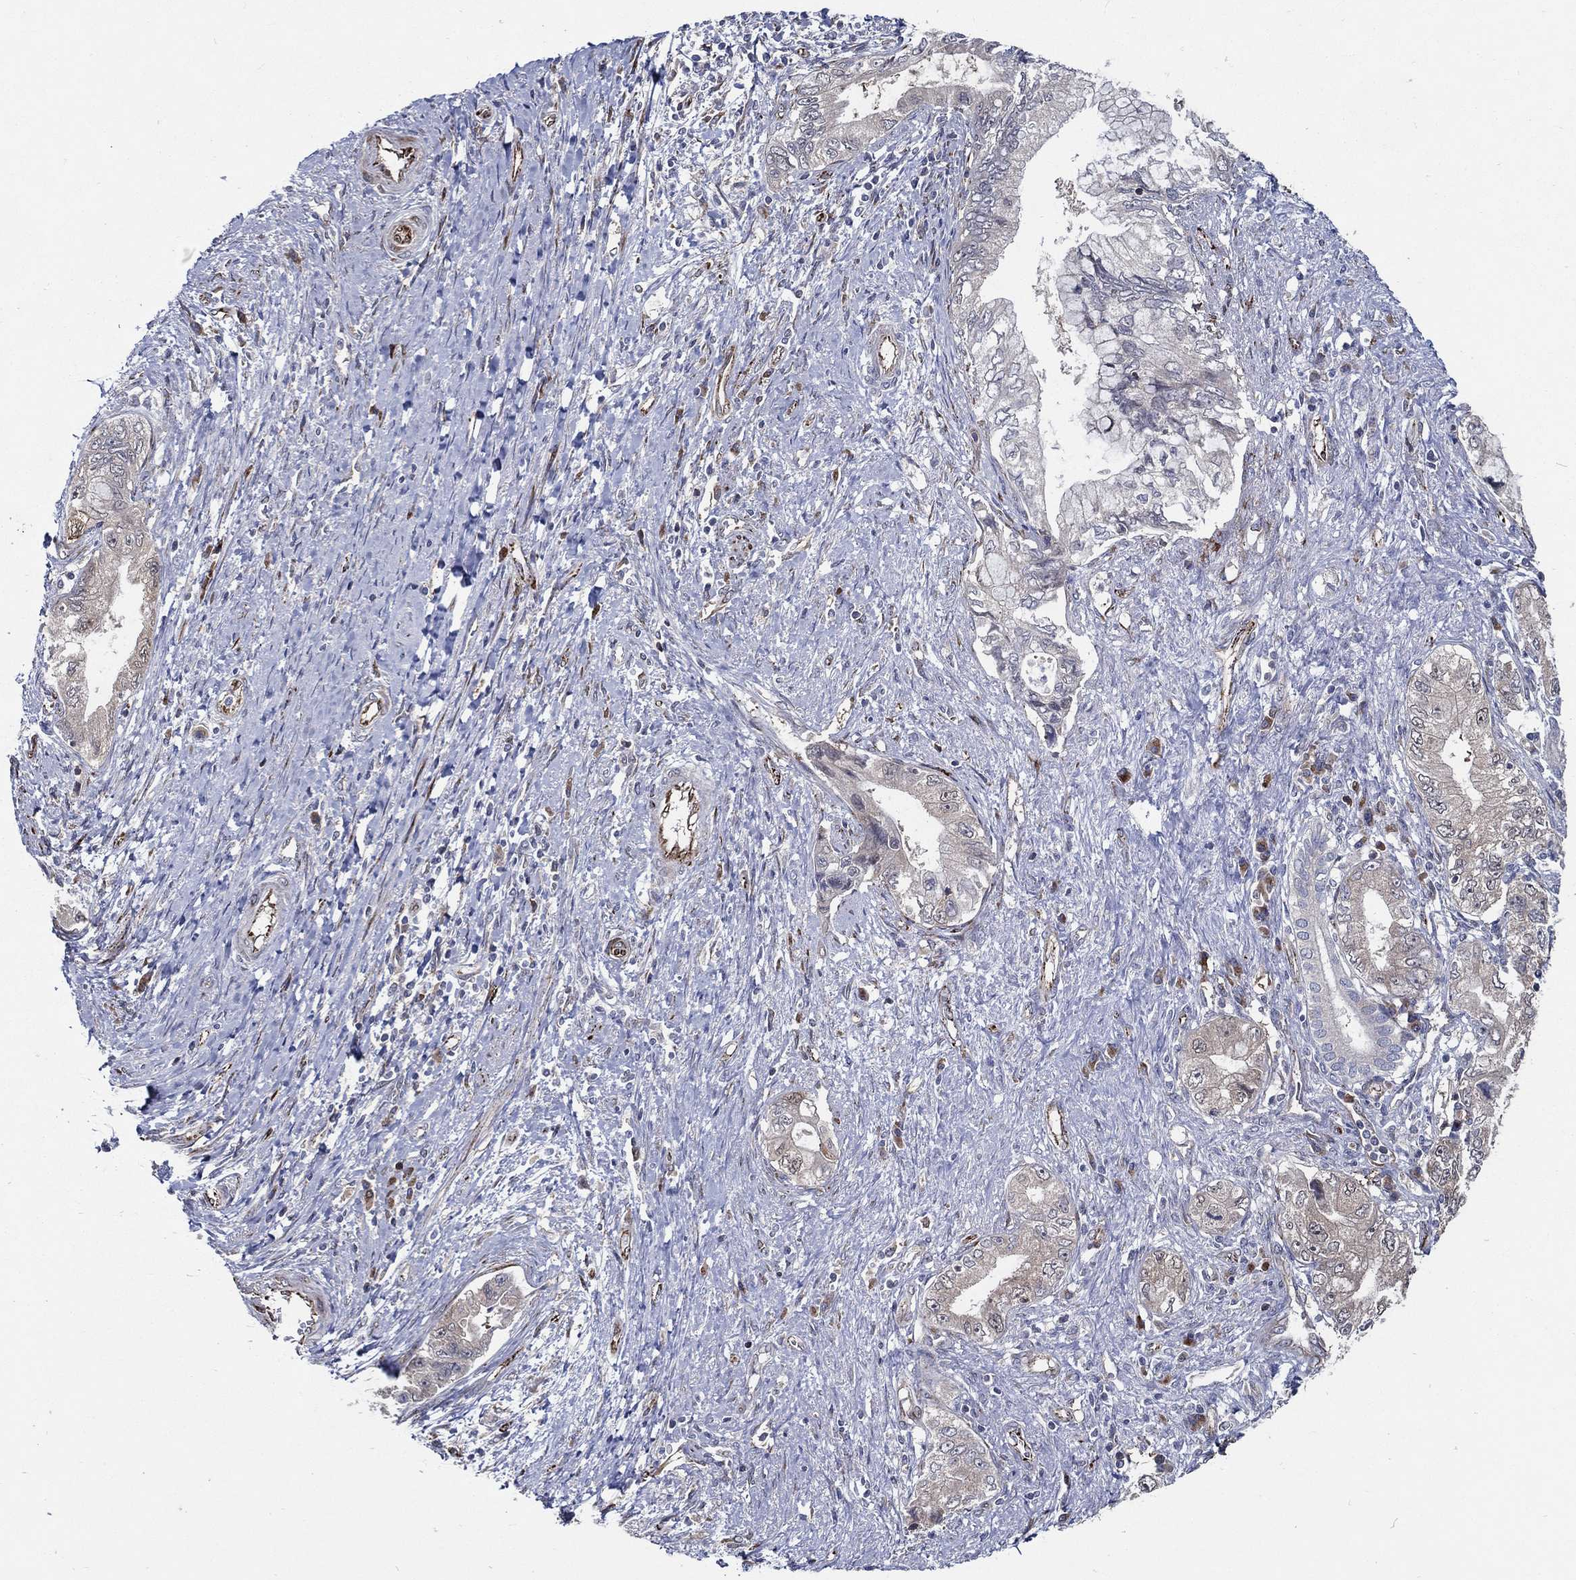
{"staining": {"intensity": "moderate", "quantity": "<25%", "location": "cytoplasmic/membranous"}, "tissue": "pancreatic cancer", "cell_type": "Tumor cells", "image_type": "cancer", "snomed": [{"axis": "morphology", "description": "Adenocarcinoma, NOS"}, {"axis": "topography", "description": "Pancreas"}], "caption": "A photomicrograph showing moderate cytoplasmic/membranous positivity in approximately <25% of tumor cells in pancreatic adenocarcinoma, as visualized by brown immunohistochemical staining.", "gene": "ARHGAP11A", "patient": {"sex": "female", "age": 73}}